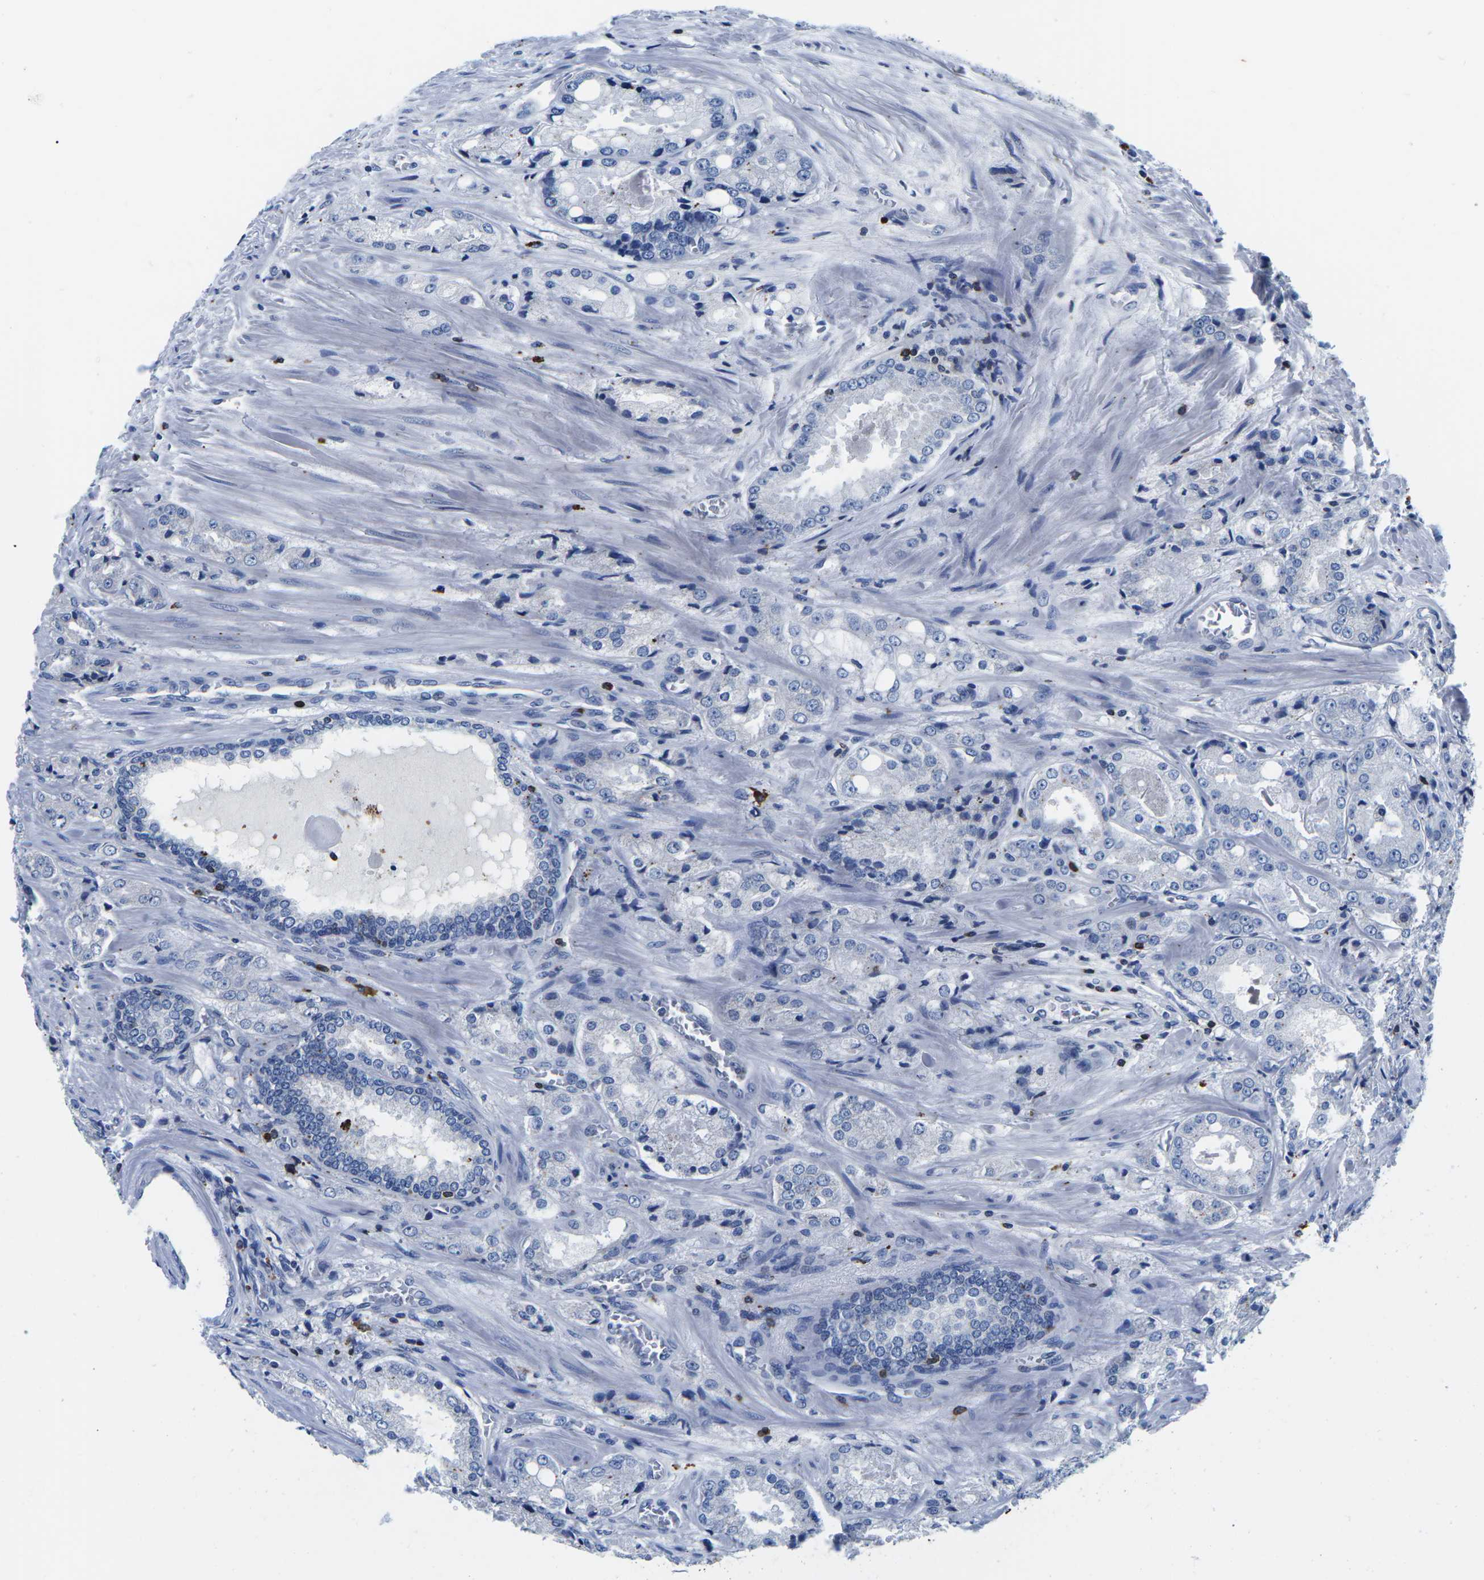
{"staining": {"intensity": "negative", "quantity": "none", "location": "none"}, "tissue": "prostate cancer", "cell_type": "Tumor cells", "image_type": "cancer", "snomed": [{"axis": "morphology", "description": "Adenocarcinoma, High grade"}, {"axis": "topography", "description": "Prostate"}], "caption": "IHC micrograph of neoplastic tissue: human prostate cancer (high-grade adenocarcinoma) stained with DAB displays no significant protein positivity in tumor cells.", "gene": "CTSW", "patient": {"sex": "male", "age": 65}}